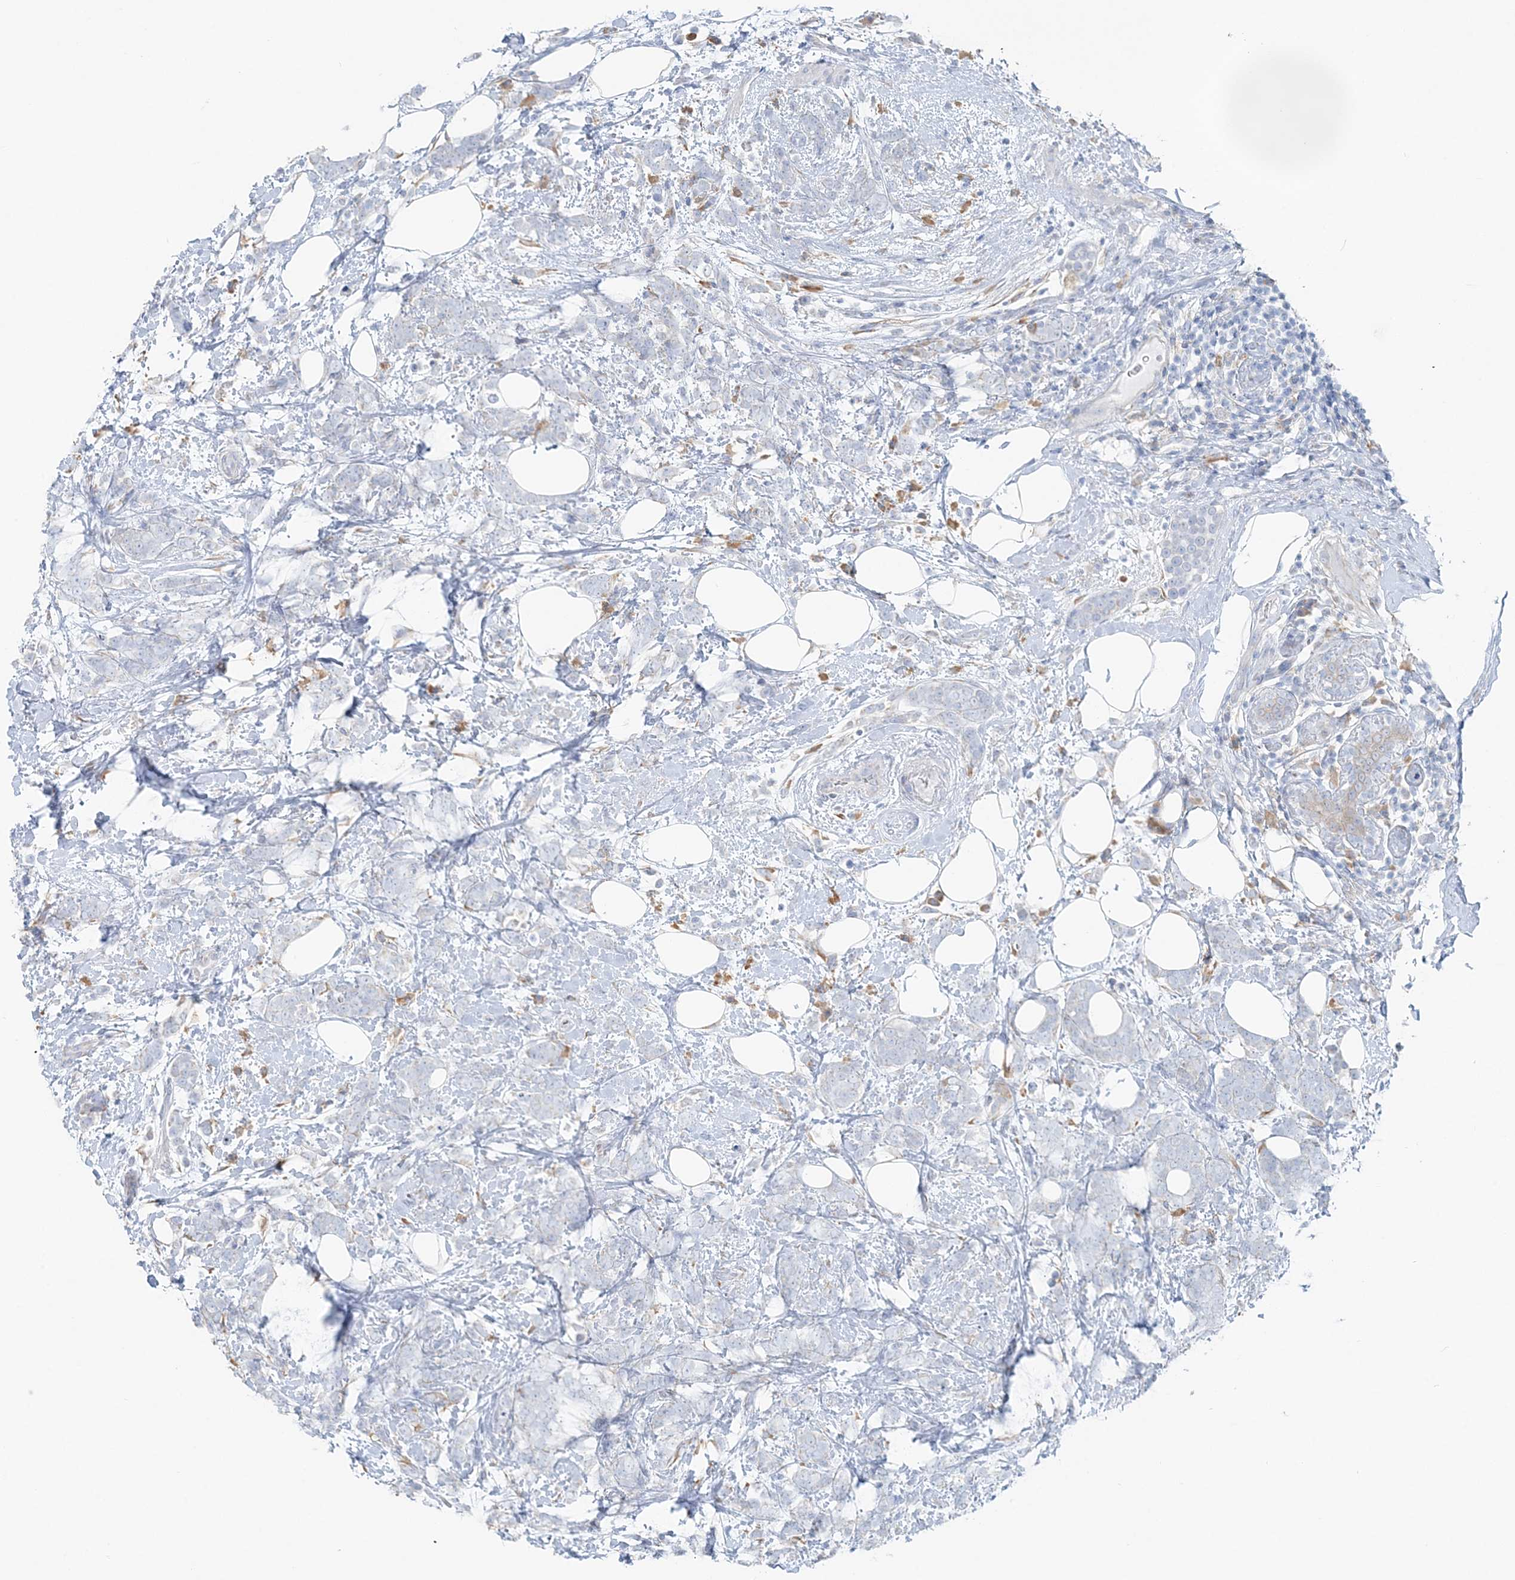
{"staining": {"intensity": "negative", "quantity": "none", "location": "none"}, "tissue": "breast cancer", "cell_type": "Tumor cells", "image_type": "cancer", "snomed": [{"axis": "morphology", "description": "Lobular carcinoma"}, {"axis": "topography", "description": "Breast"}], "caption": "High power microscopy micrograph of an IHC image of lobular carcinoma (breast), revealing no significant positivity in tumor cells.", "gene": "TBC1D5", "patient": {"sex": "female", "age": 58}}